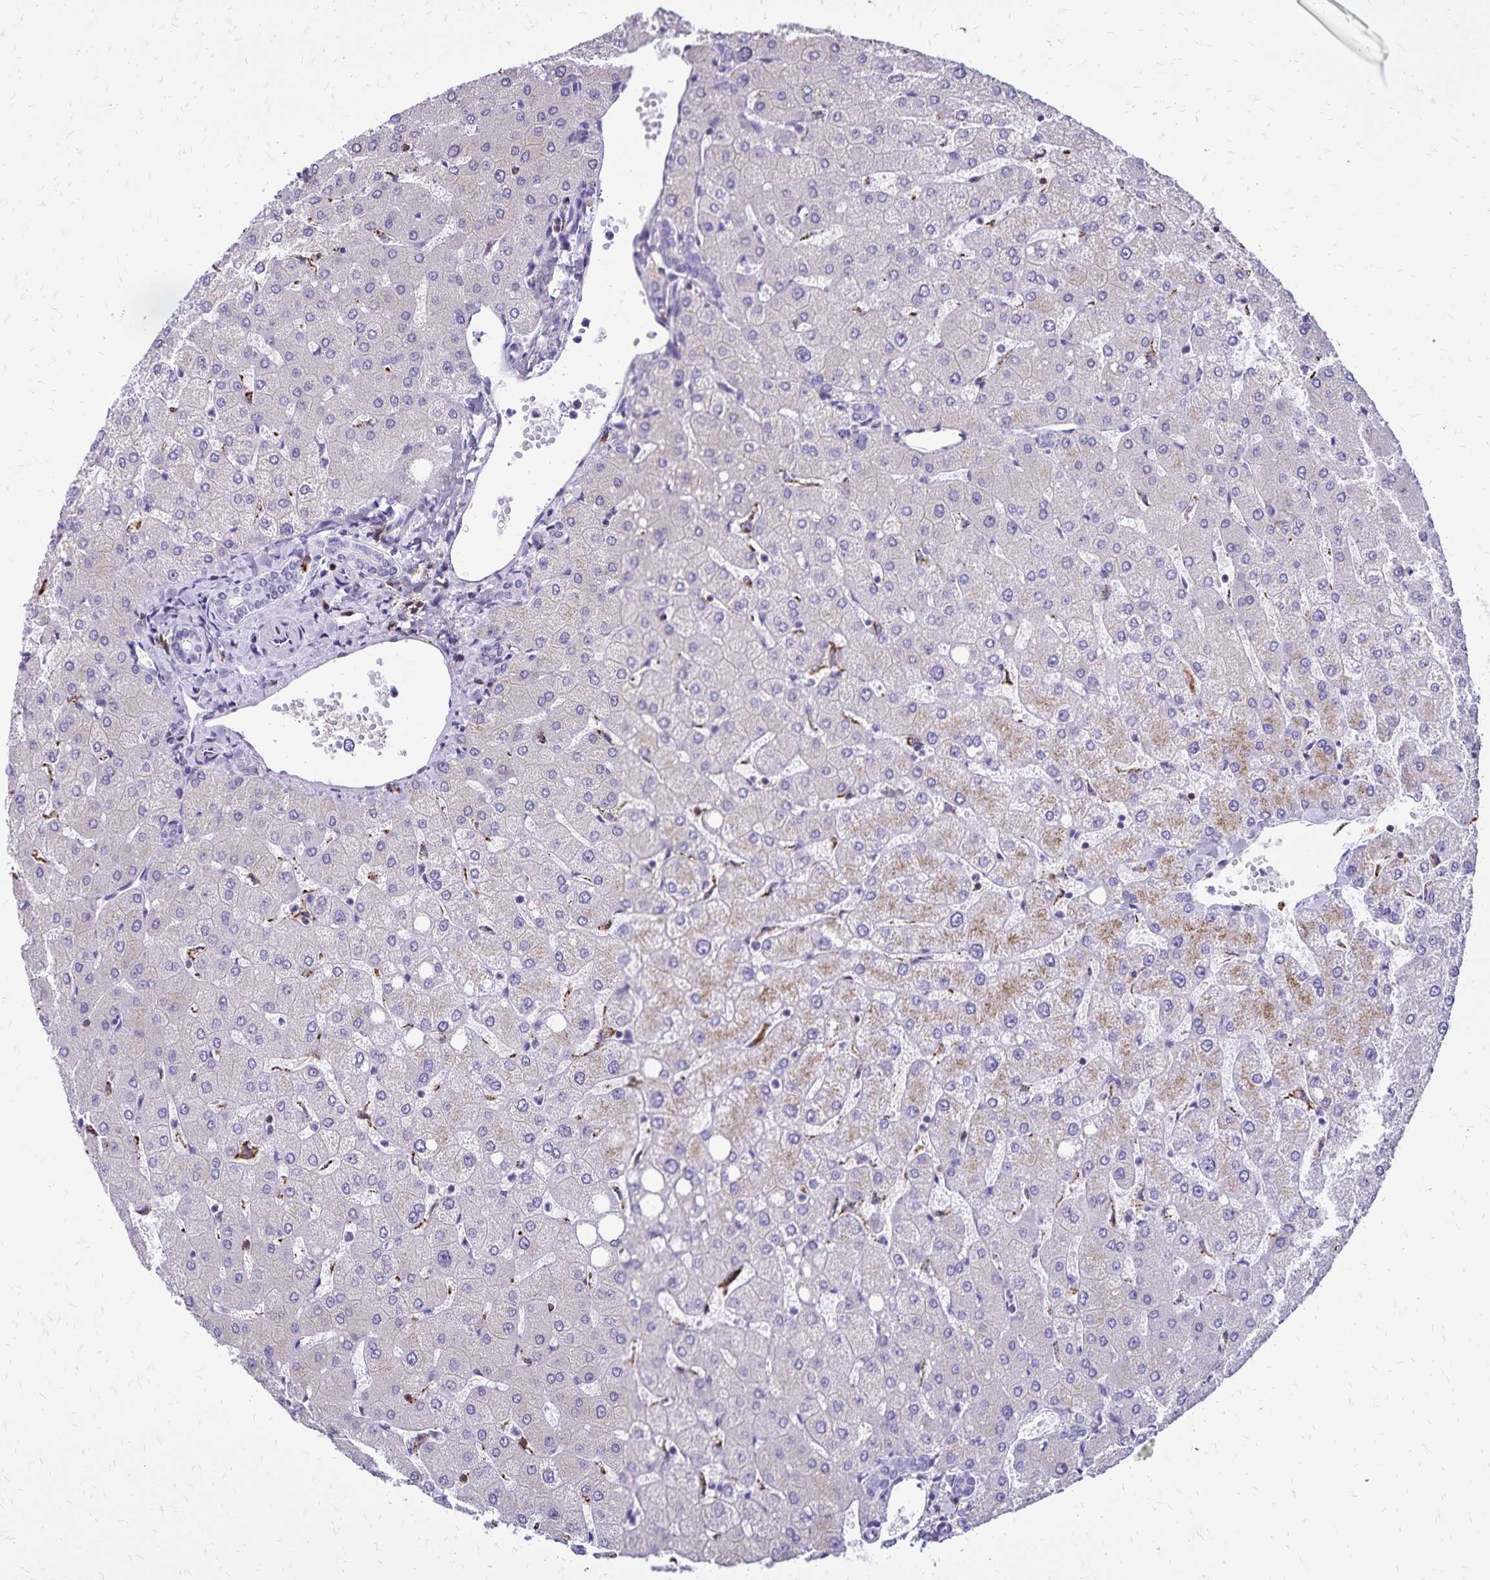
{"staining": {"intensity": "negative", "quantity": "none", "location": "none"}, "tissue": "liver", "cell_type": "Cholangiocytes", "image_type": "normal", "snomed": [{"axis": "morphology", "description": "Normal tissue, NOS"}, {"axis": "topography", "description": "Liver"}], "caption": "A high-resolution image shows IHC staining of unremarkable liver, which displays no significant positivity in cholangiocytes.", "gene": "CD27", "patient": {"sex": "female", "age": 54}}